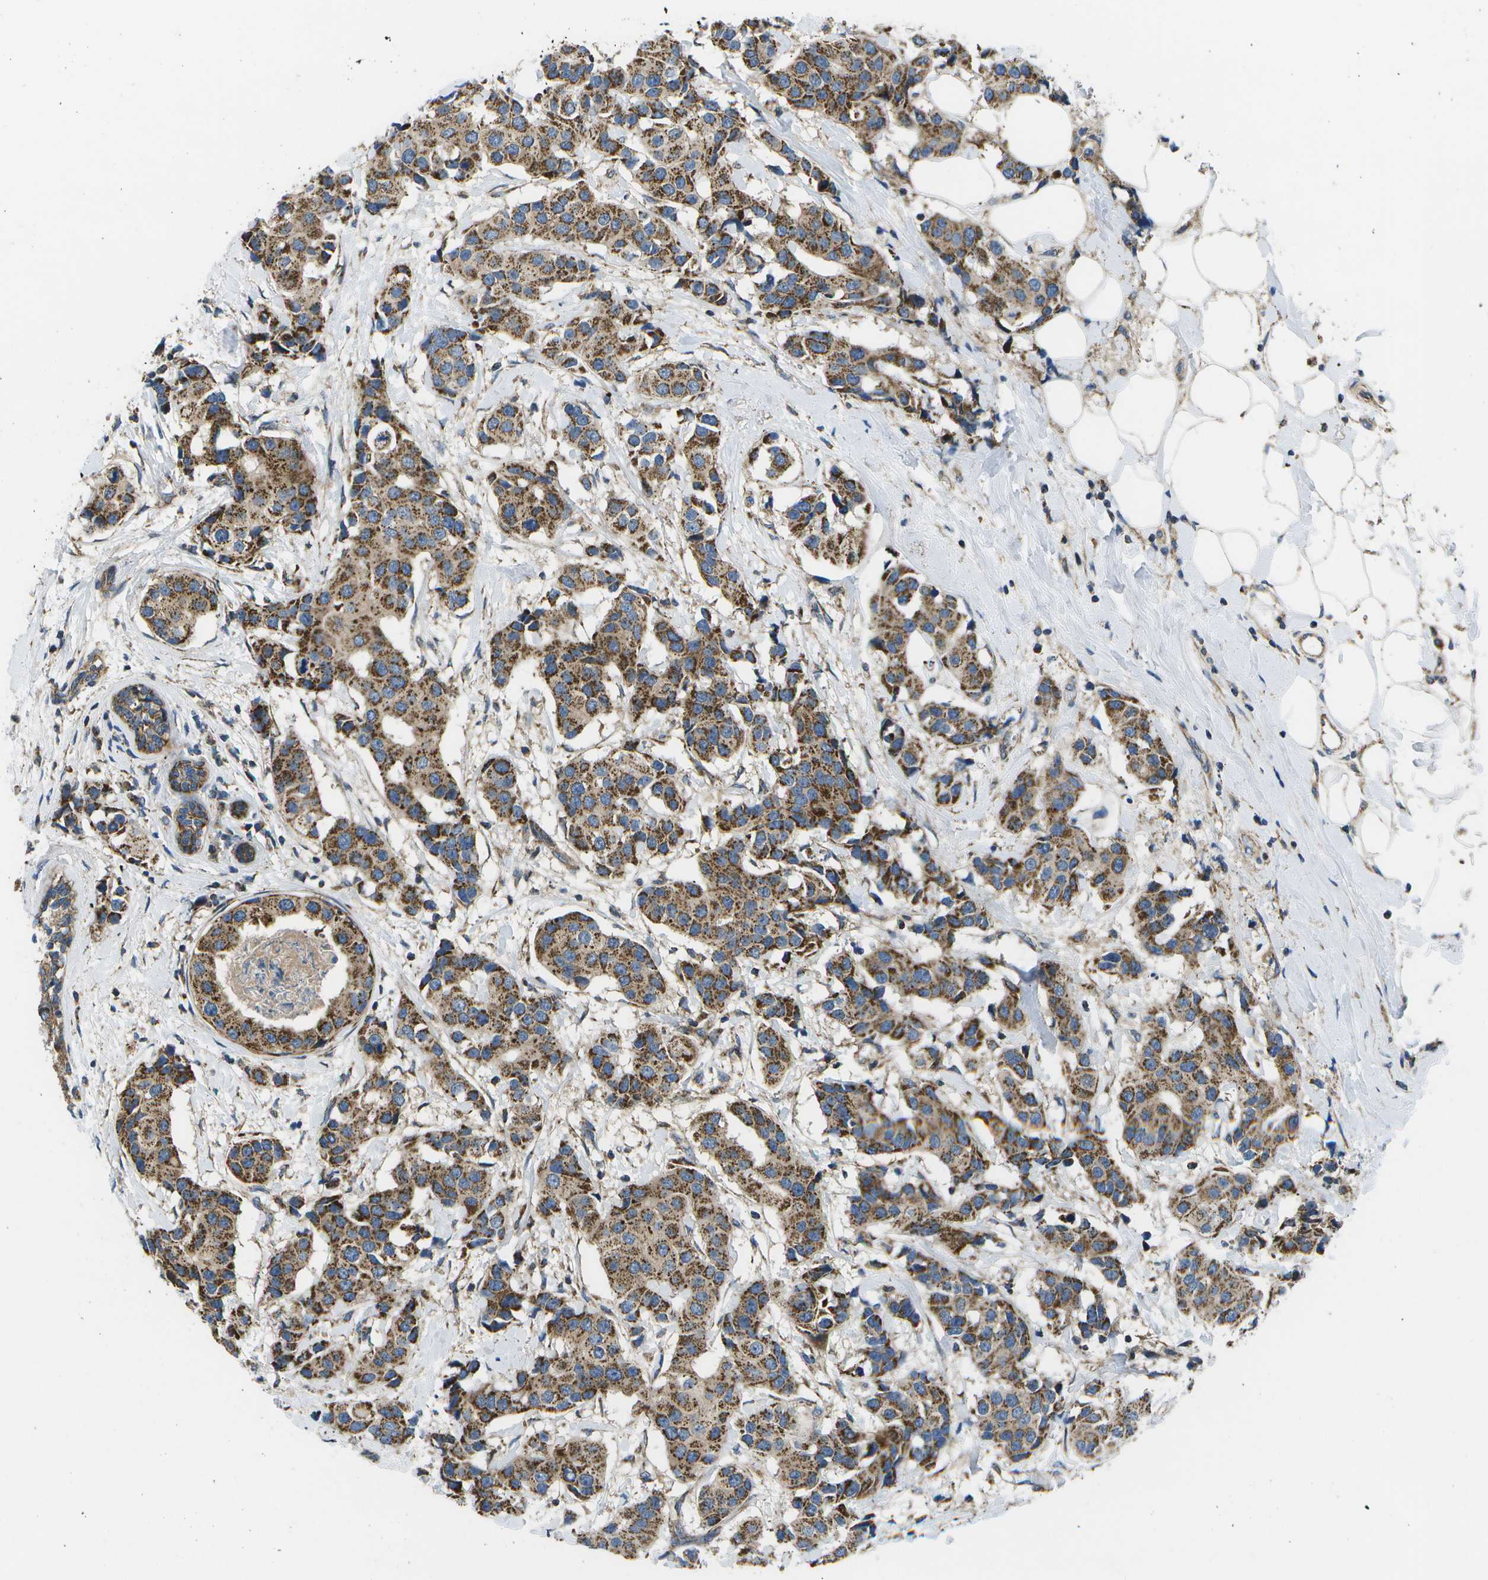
{"staining": {"intensity": "moderate", "quantity": ">75%", "location": "cytoplasmic/membranous"}, "tissue": "breast cancer", "cell_type": "Tumor cells", "image_type": "cancer", "snomed": [{"axis": "morphology", "description": "Normal tissue, NOS"}, {"axis": "morphology", "description": "Duct carcinoma"}, {"axis": "topography", "description": "Breast"}], "caption": "Approximately >75% of tumor cells in breast cancer (invasive ductal carcinoma) exhibit moderate cytoplasmic/membranous protein positivity as visualized by brown immunohistochemical staining.", "gene": "MVK", "patient": {"sex": "female", "age": 39}}